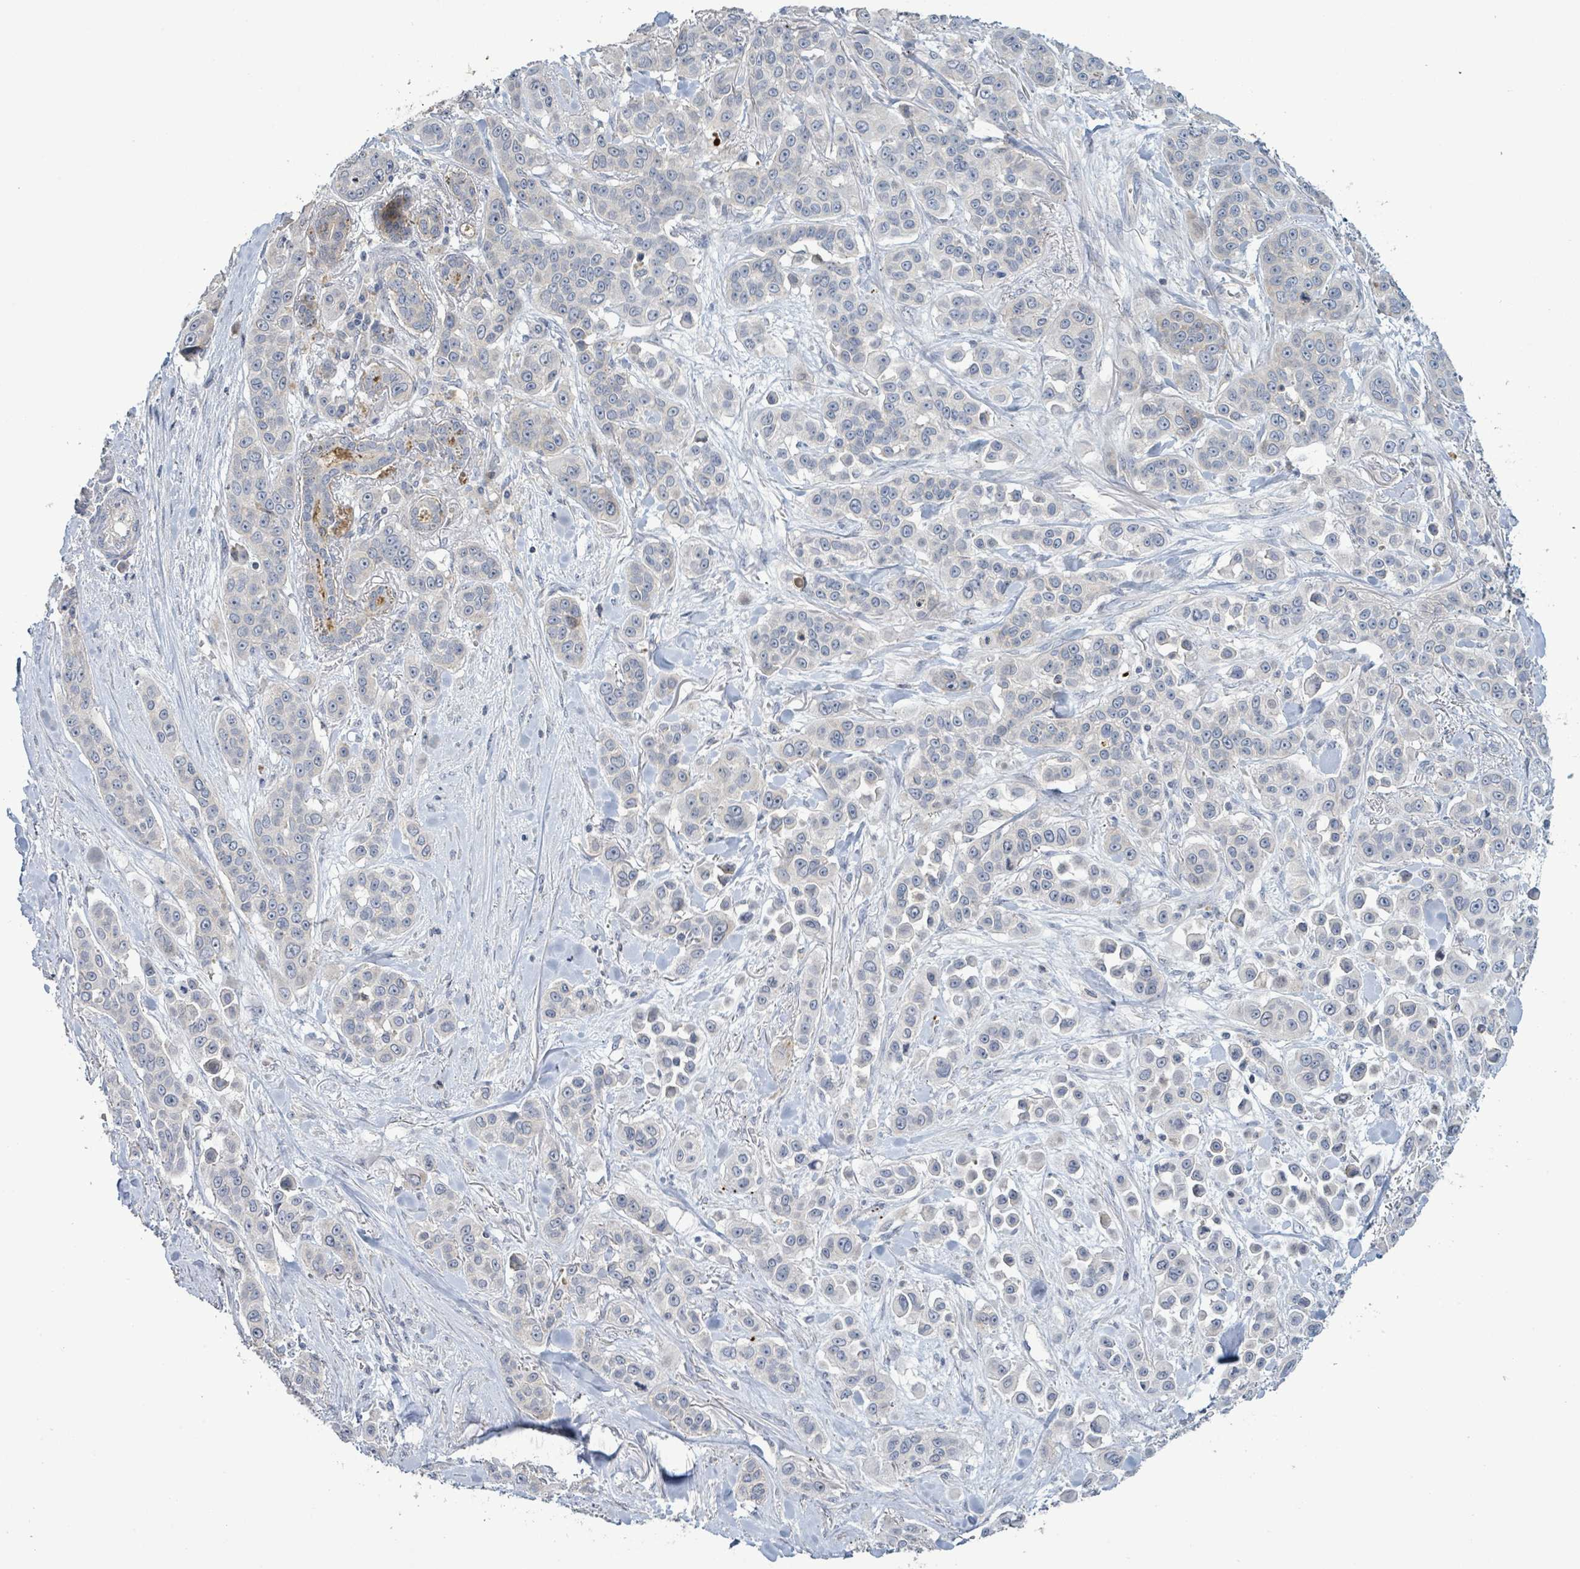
{"staining": {"intensity": "negative", "quantity": "none", "location": "none"}, "tissue": "skin cancer", "cell_type": "Tumor cells", "image_type": "cancer", "snomed": [{"axis": "morphology", "description": "Squamous cell carcinoma, NOS"}, {"axis": "topography", "description": "Skin"}], "caption": "Skin cancer (squamous cell carcinoma) stained for a protein using immunohistochemistry shows no staining tumor cells.", "gene": "LILRA4", "patient": {"sex": "male", "age": 67}}